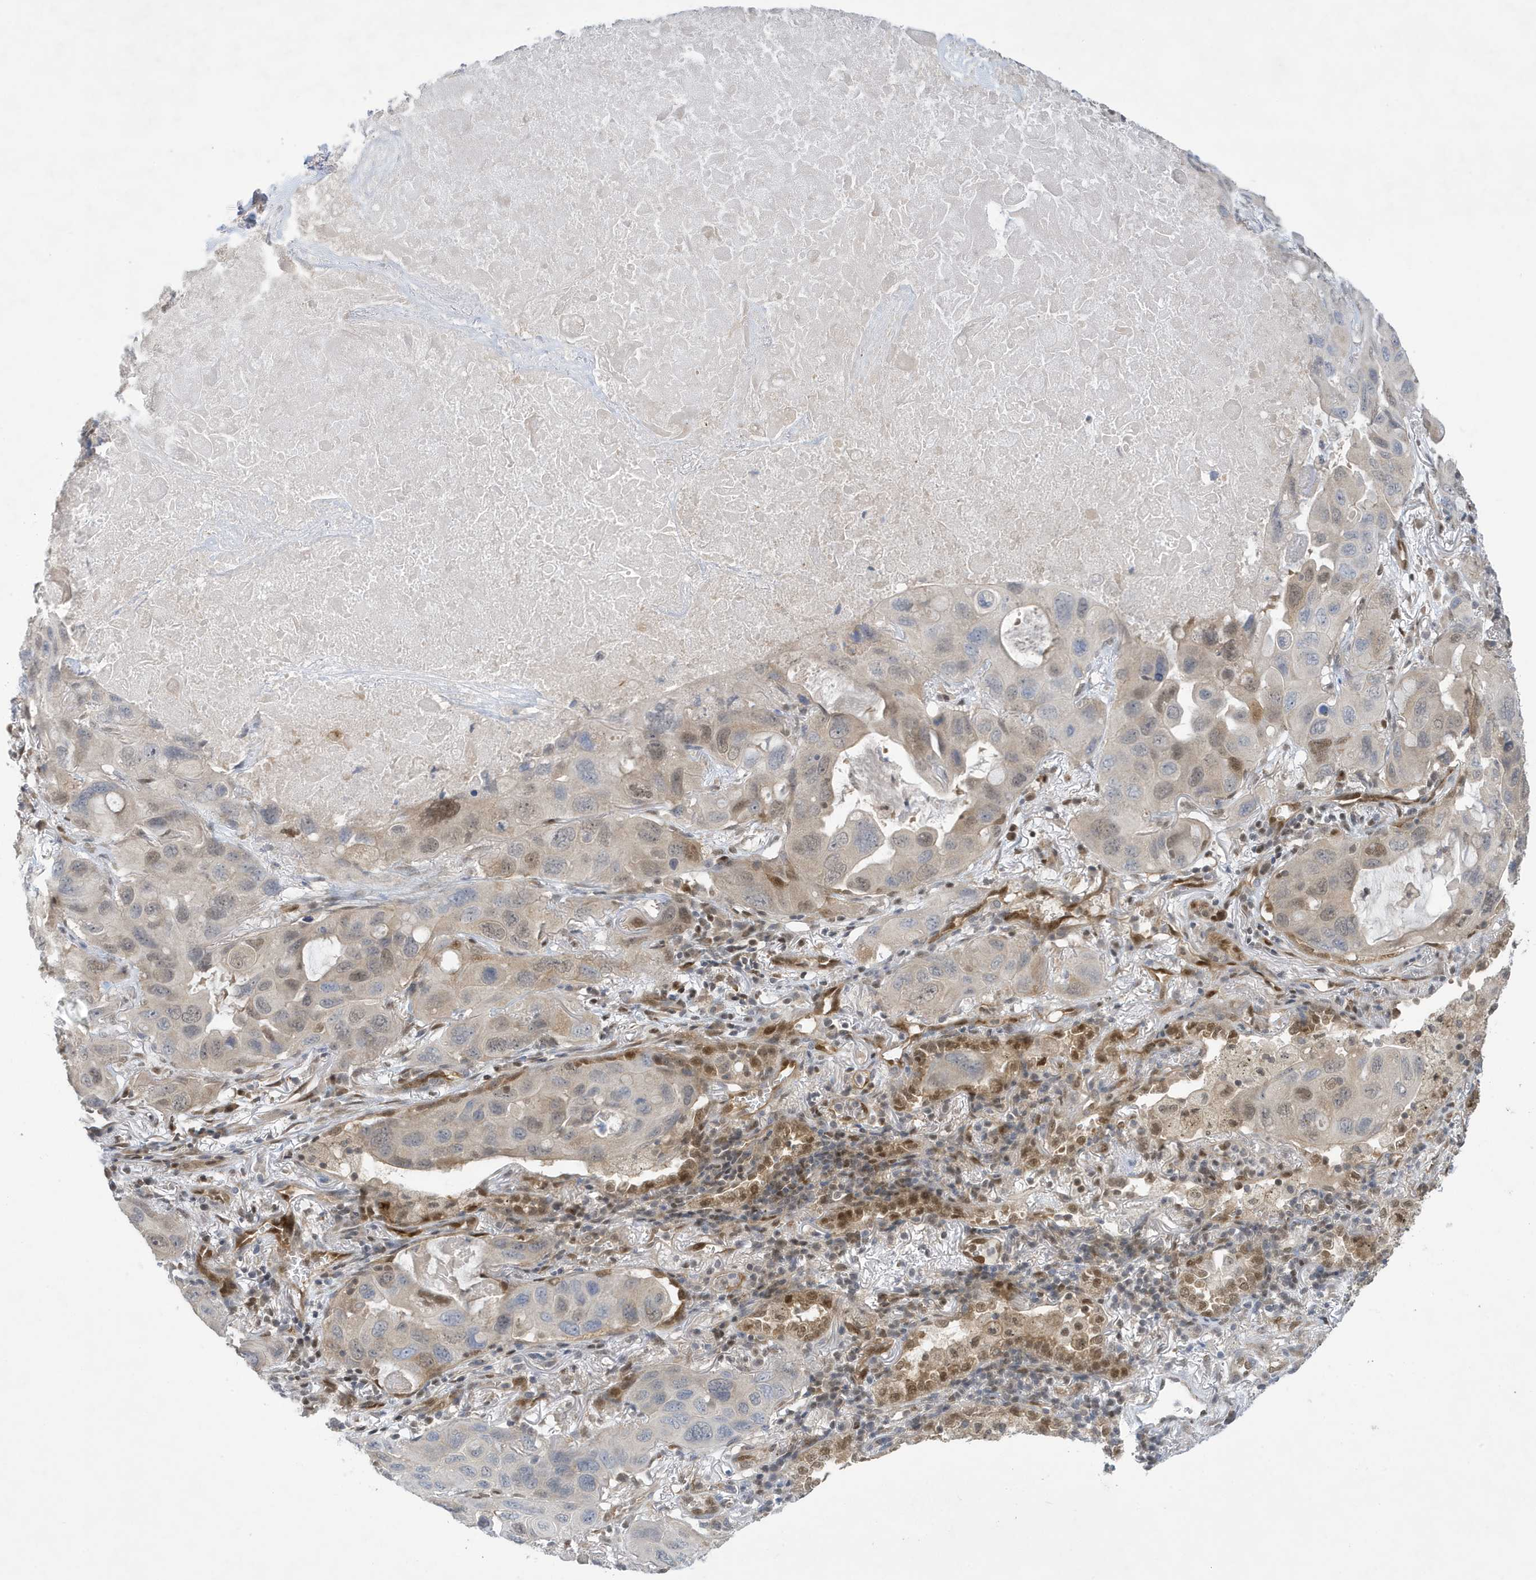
{"staining": {"intensity": "moderate", "quantity": "<25%", "location": "nuclear"}, "tissue": "lung cancer", "cell_type": "Tumor cells", "image_type": "cancer", "snomed": [{"axis": "morphology", "description": "Squamous cell carcinoma, NOS"}, {"axis": "topography", "description": "Lung"}], "caption": "A micrograph showing moderate nuclear positivity in approximately <25% of tumor cells in lung squamous cell carcinoma, as visualized by brown immunohistochemical staining.", "gene": "NCOA7", "patient": {"sex": "female", "age": 73}}